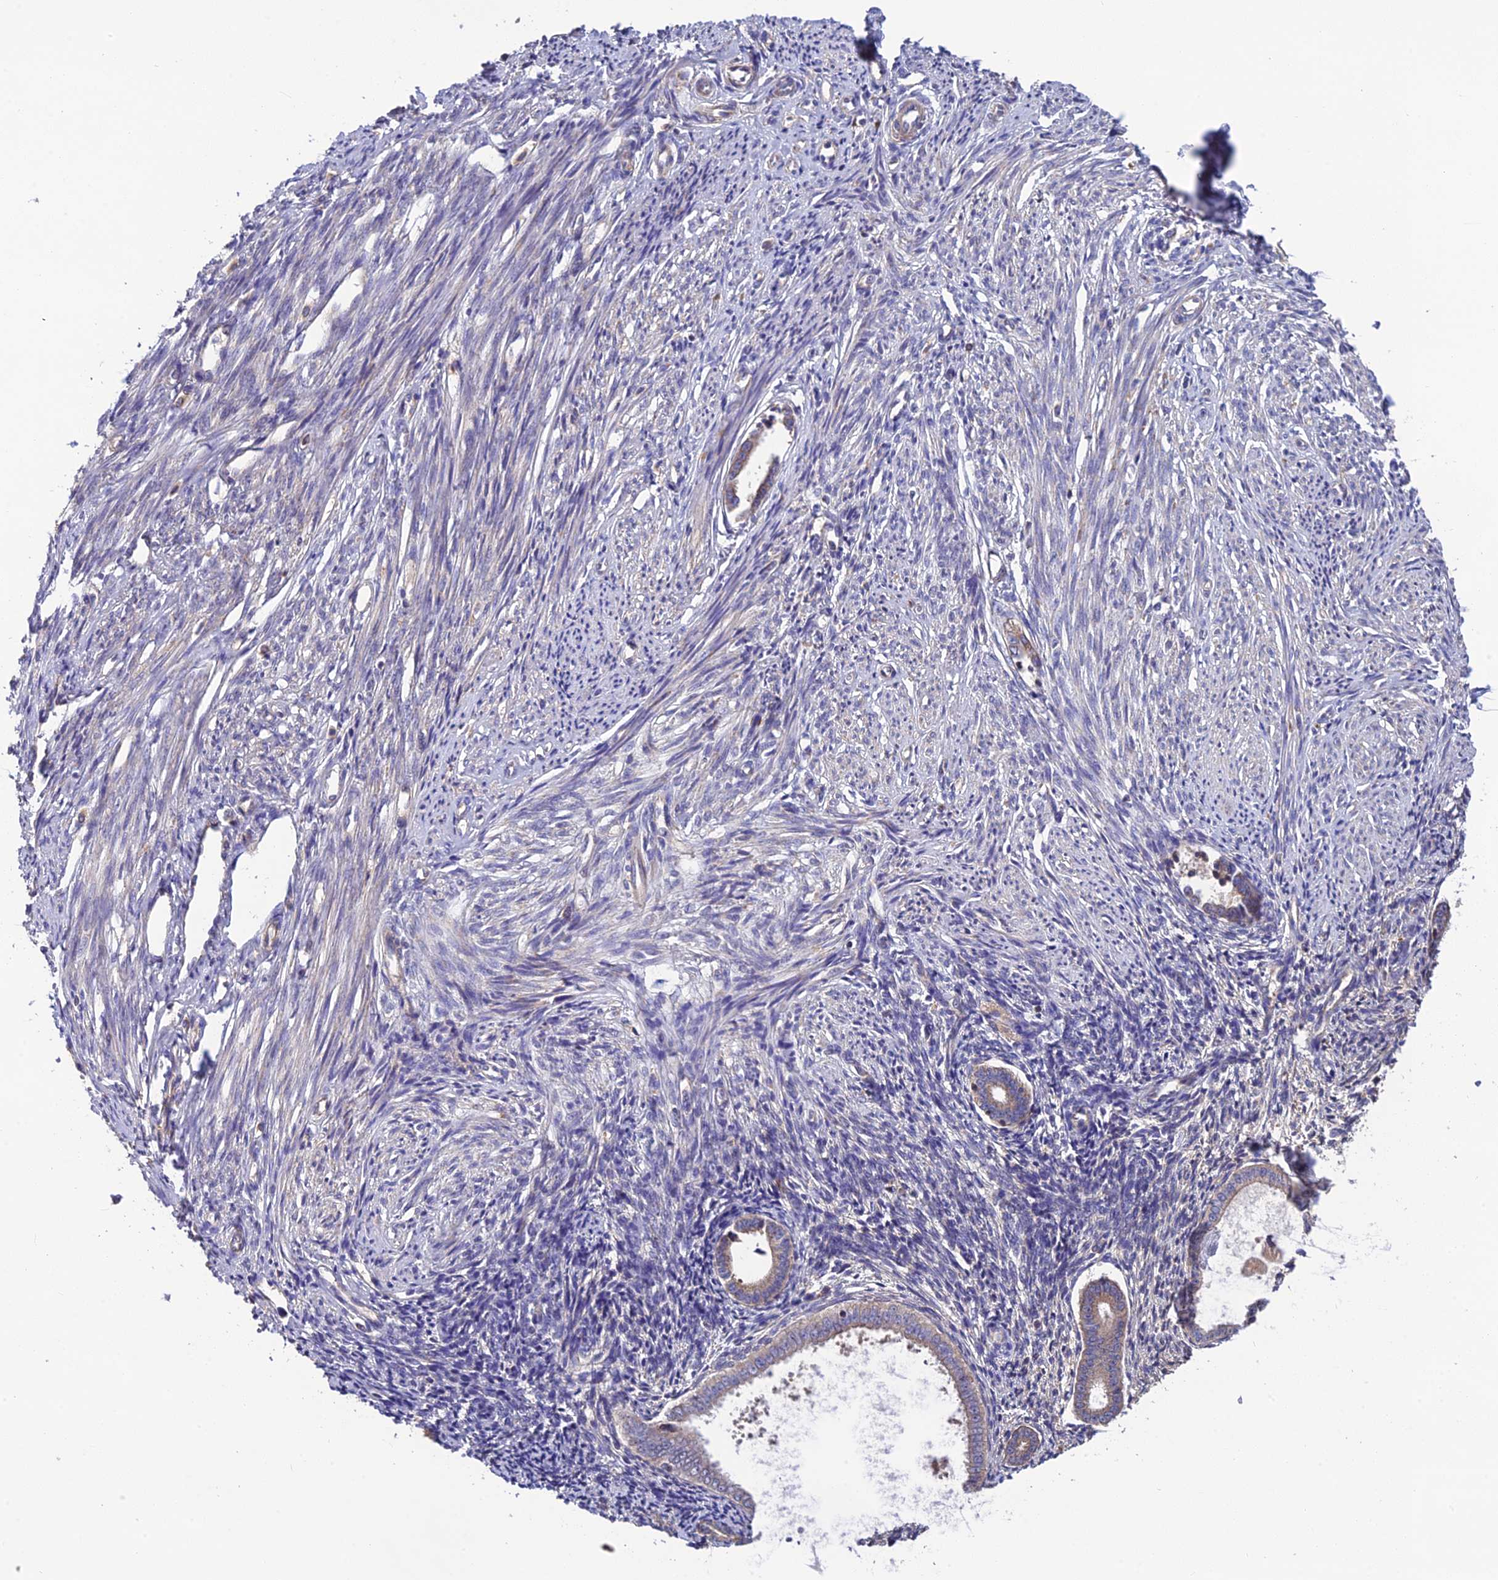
{"staining": {"intensity": "weak", "quantity": "<25%", "location": "cytoplasmic/membranous"}, "tissue": "endometrium", "cell_type": "Cells in endometrial stroma", "image_type": "normal", "snomed": [{"axis": "morphology", "description": "Normal tissue, NOS"}, {"axis": "topography", "description": "Endometrium"}], "caption": "Endometrium stained for a protein using immunohistochemistry reveals no expression cells in endometrial stroma.", "gene": "PZP", "patient": {"sex": "female", "age": 56}}